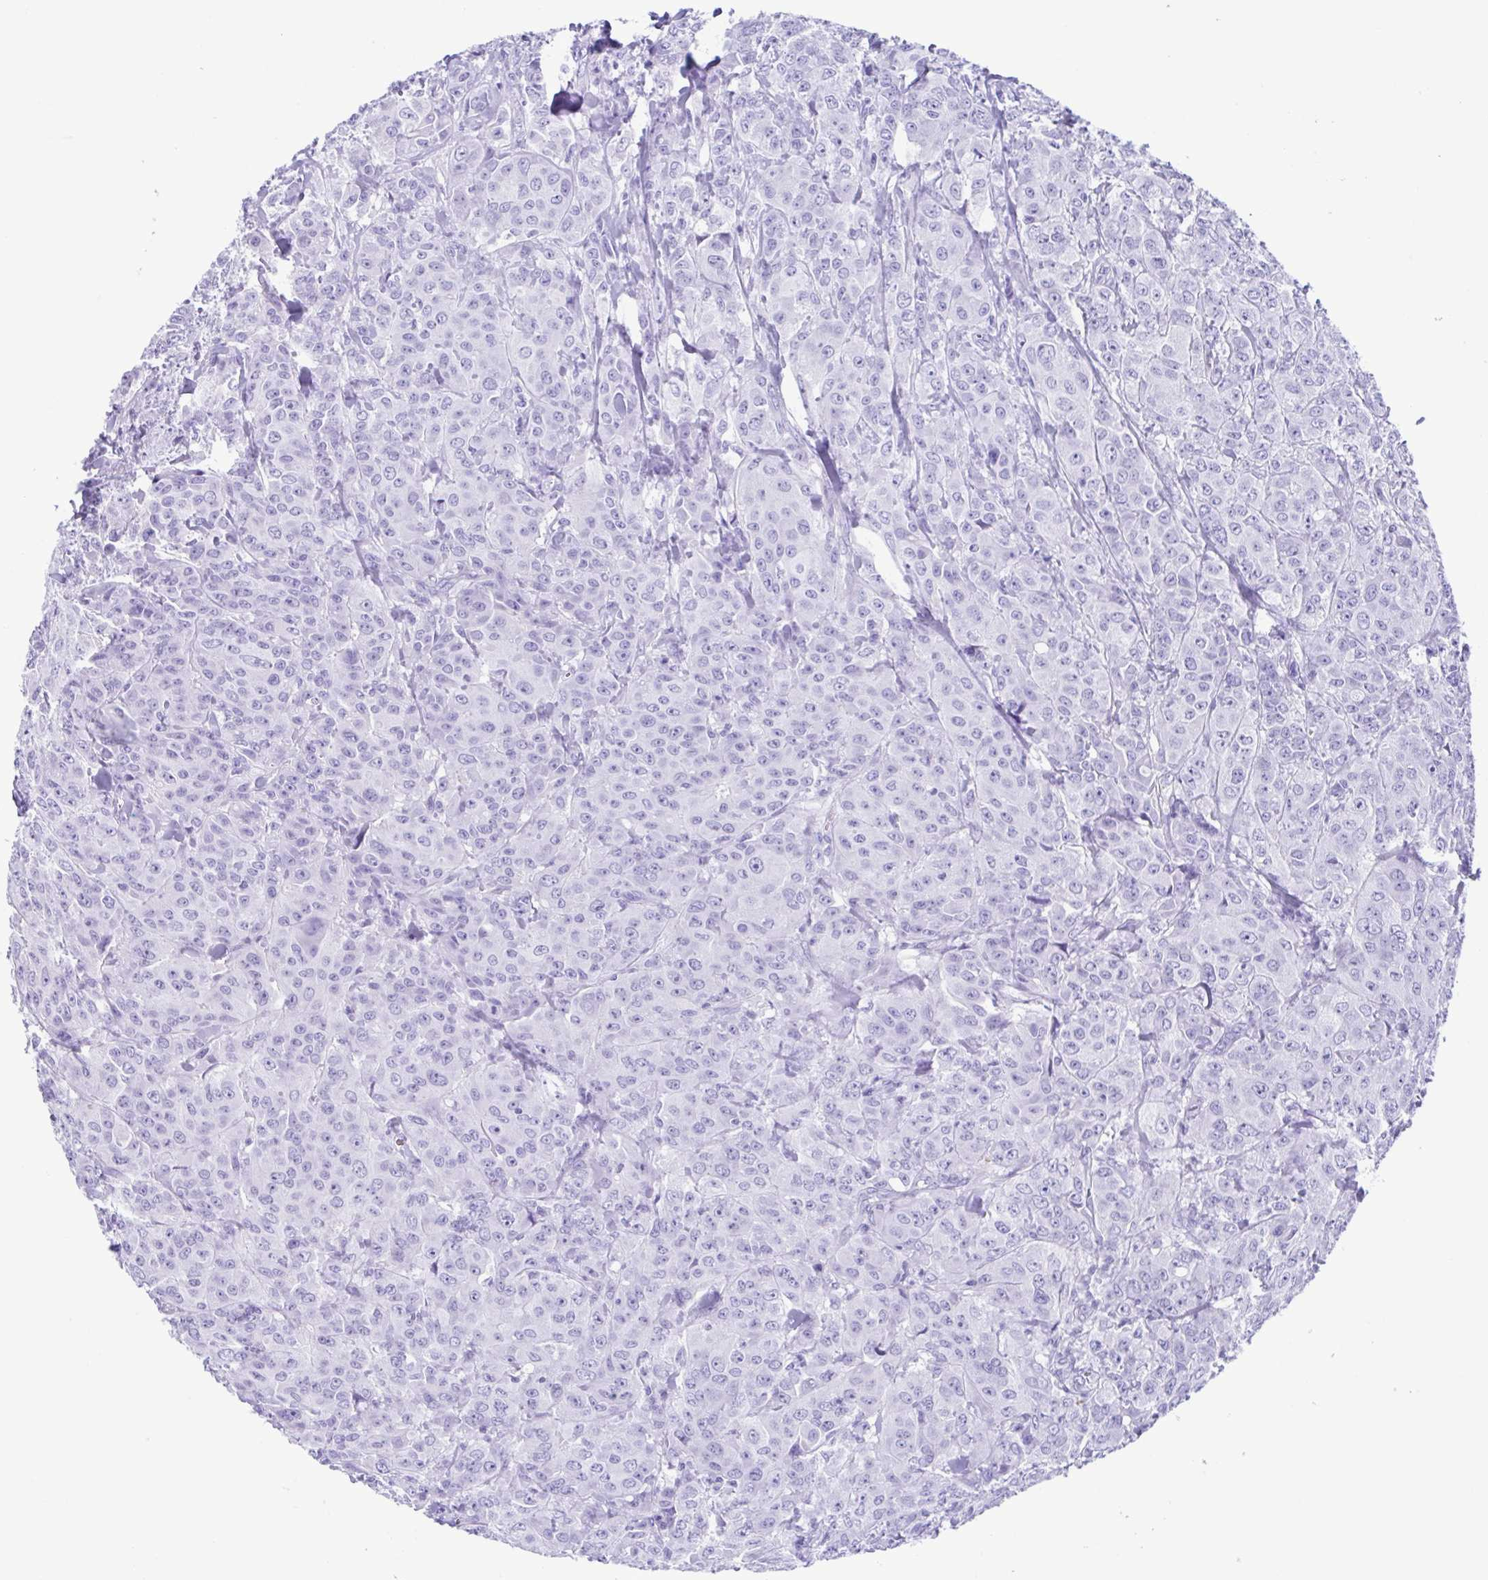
{"staining": {"intensity": "negative", "quantity": "none", "location": "none"}, "tissue": "breast cancer", "cell_type": "Tumor cells", "image_type": "cancer", "snomed": [{"axis": "morphology", "description": "Normal tissue, NOS"}, {"axis": "morphology", "description": "Duct carcinoma"}, {"axis": "topography", "description": "Breast"}], "caption": "This is an immunohistochemistry (IHC) histopathology image of intraductal carcinoma (breast). There is no staining in tumor cells.", "gene": "CYP11B1", "patient": {"sex": "female", "age": 43}}